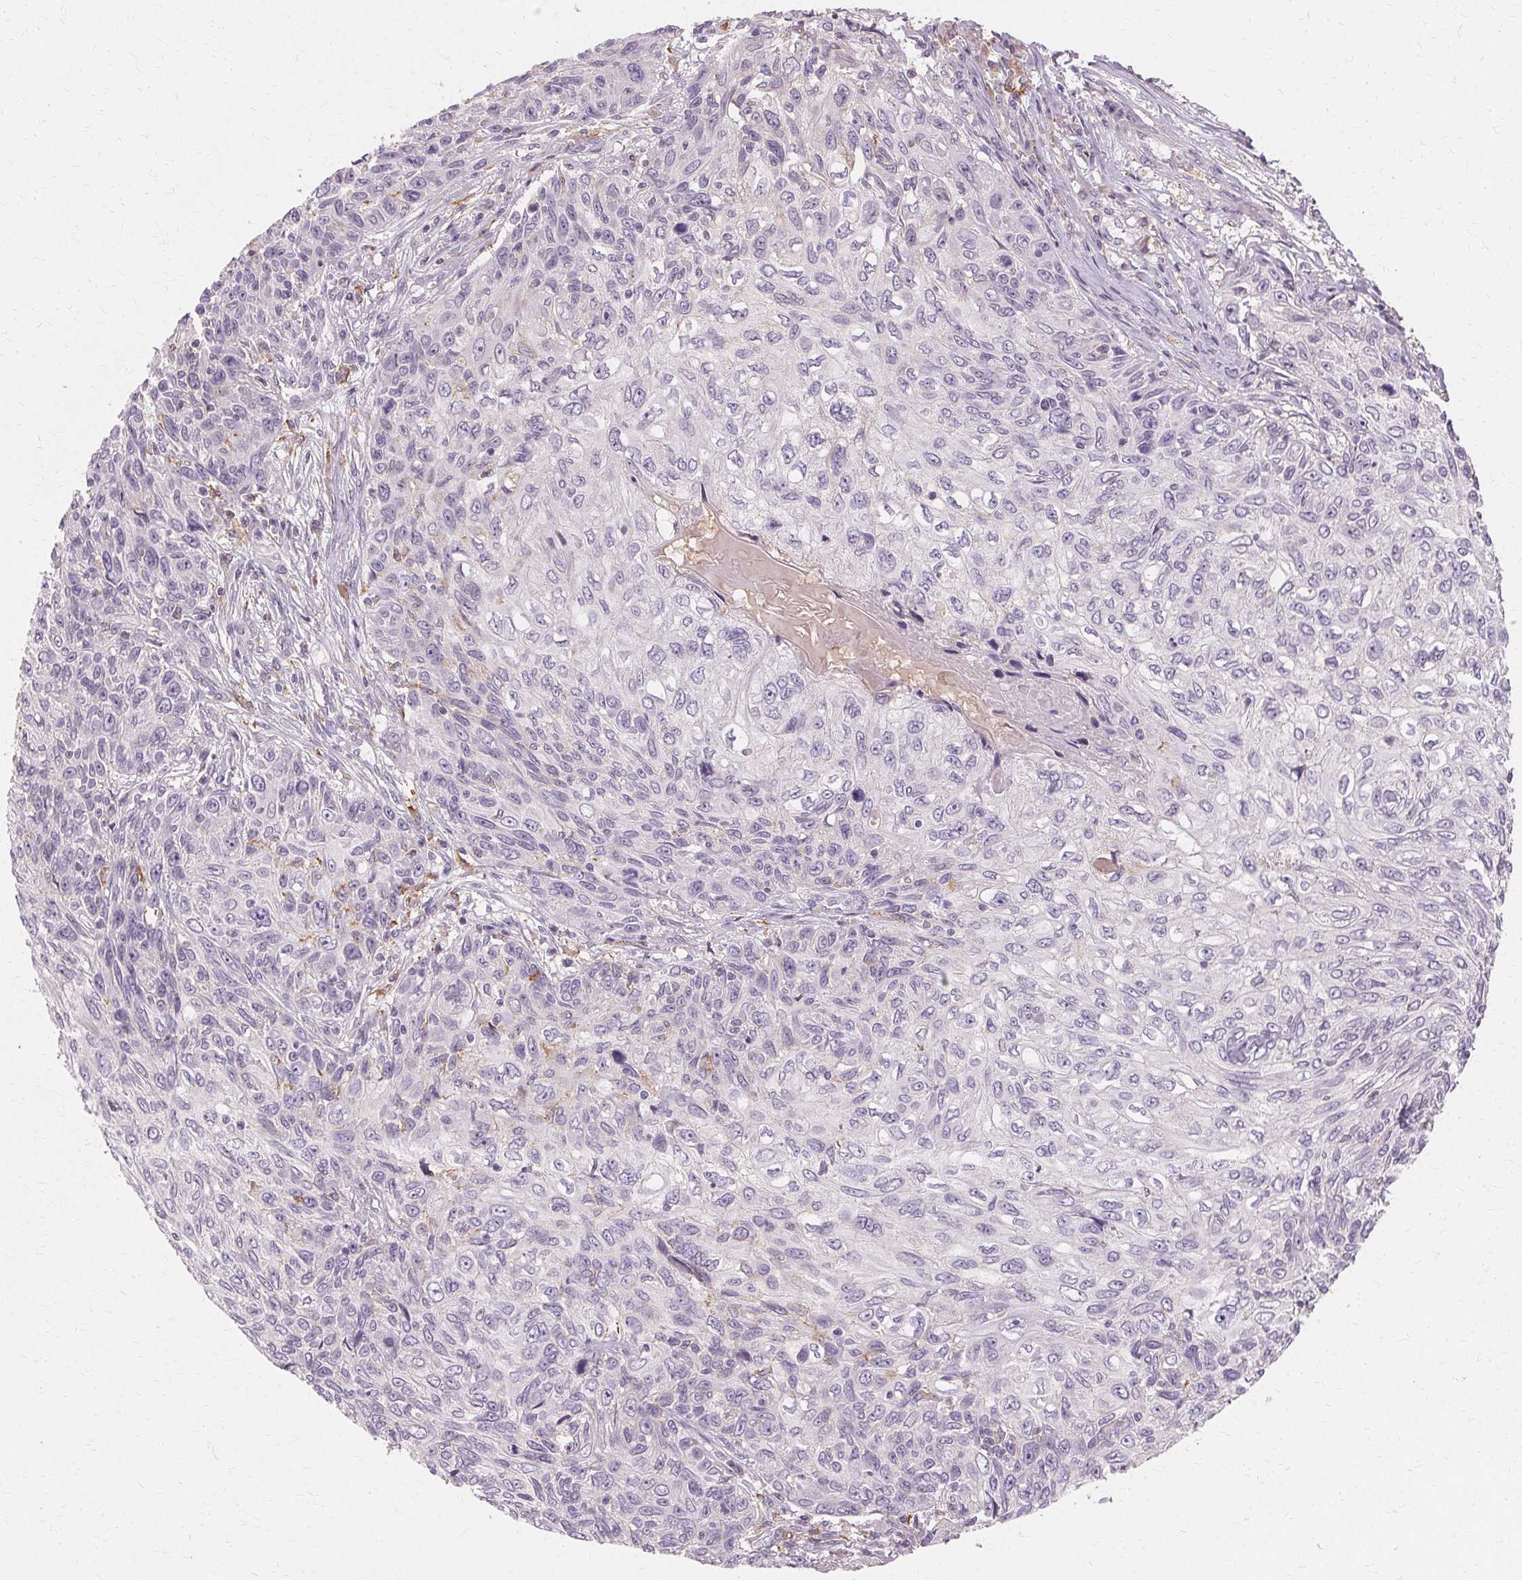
{"staining": {"intensity": "negative", "quantity": "none", "location": "none"}, "tissue": "skin cancer", "cell_type": "Tumor cells", "image_type": "cancer", "snomed": [{"axis": "morphology", "description": "Squamous cell carcinoma, NOS"}, {"axis": "topography", "description": "Skin"}], "caption": "IHC histopathology image of skin squamous cell carcinoma stained for a protein (brown), which shows no staining in tumor cells.", "gene": "IFNGR1", "patient": {"sex": "male", "age": 92}}